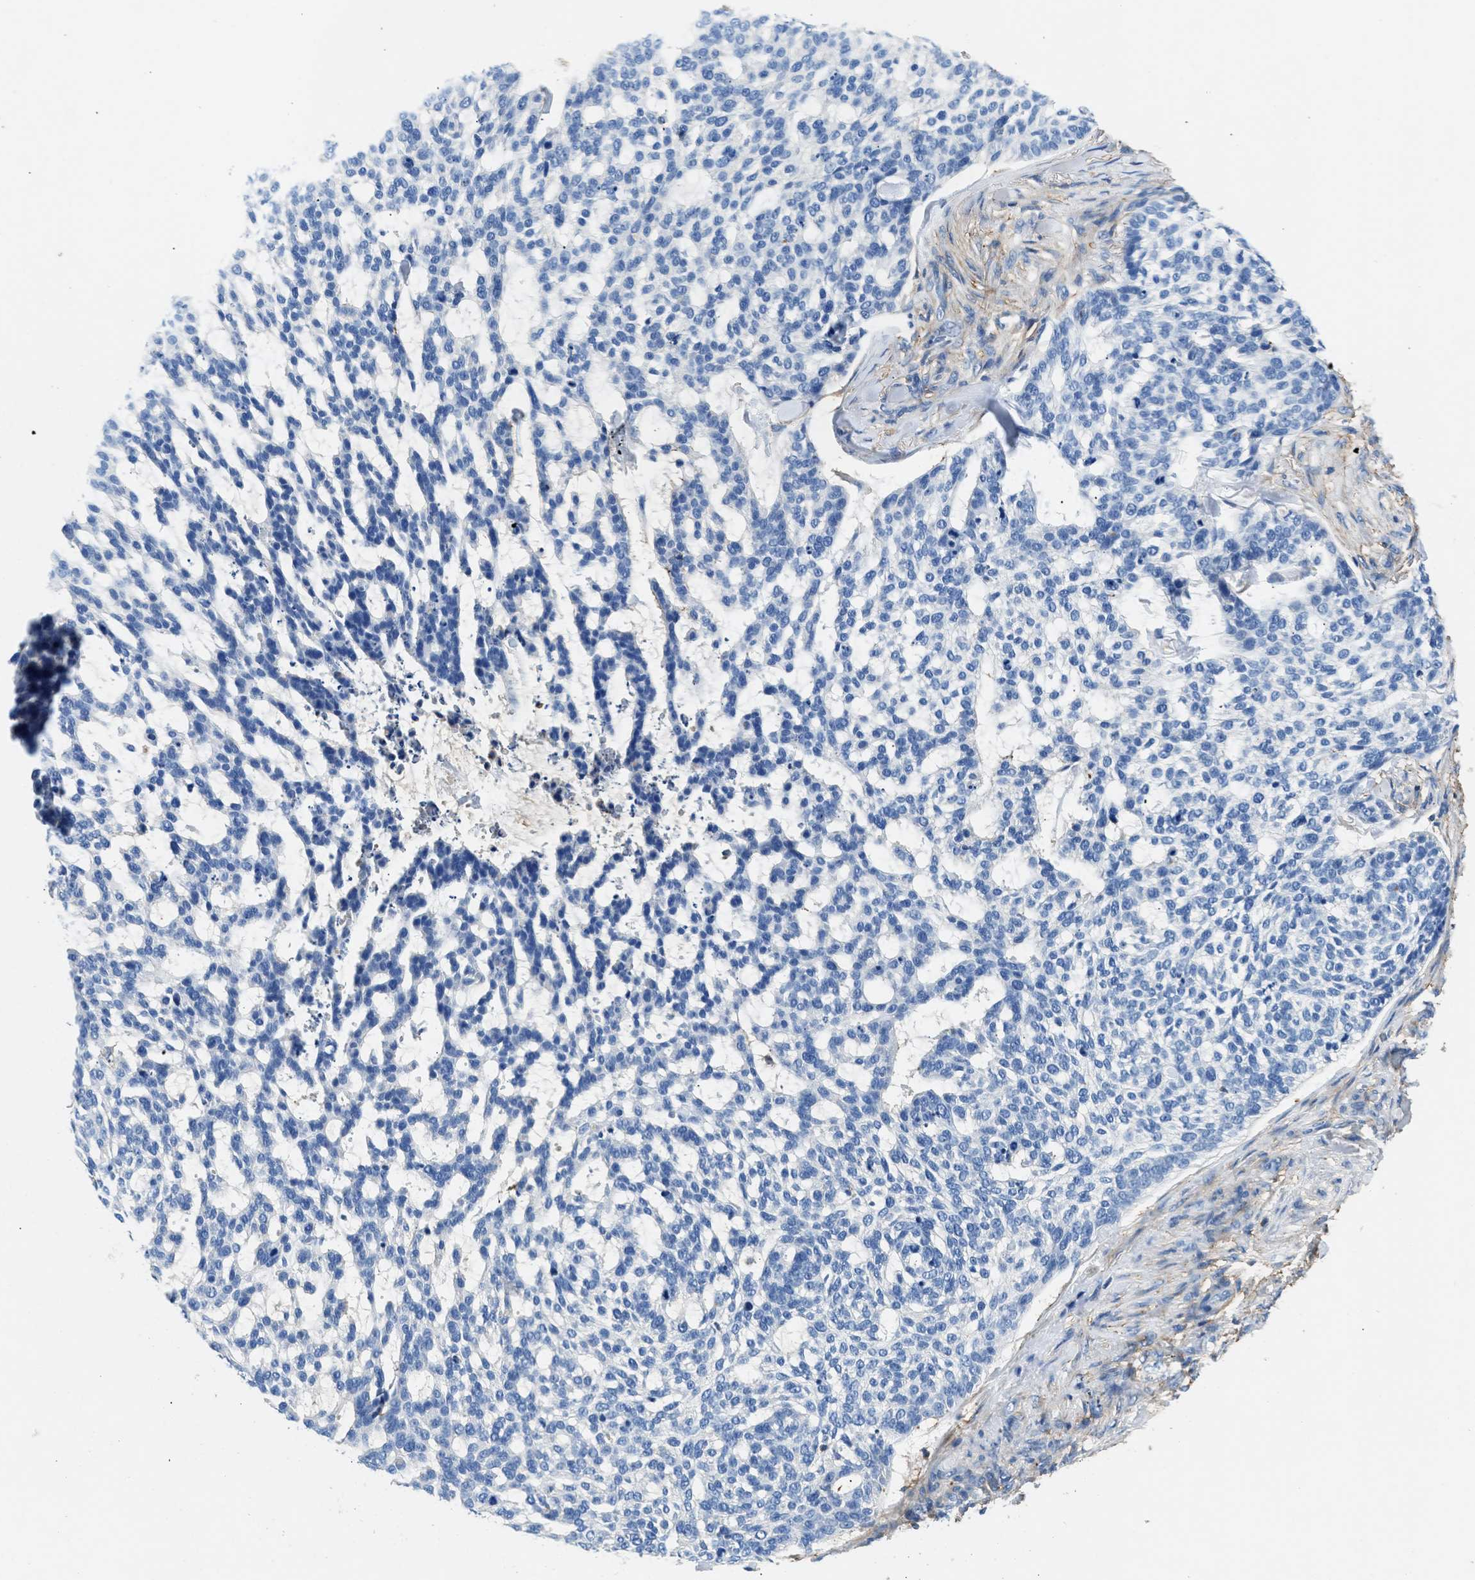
{"staining": {"intensity": "negative", "quantity": "none", "location": "none"}, "tissue": "skin cancer", "cell_type": "Tumor cells", "image_type": "cancer", "snomed": [{"axis": "morphology", "description": "Basal cell carcinoma"}, {"axis": "topography", "description": "Skin"}], "caption": "There is no significant staining in tumor cells of skin cancer (basal cell carcinoma).", "gene": "KCNQ4", "patient": {"sex": "female", "age": 64}}